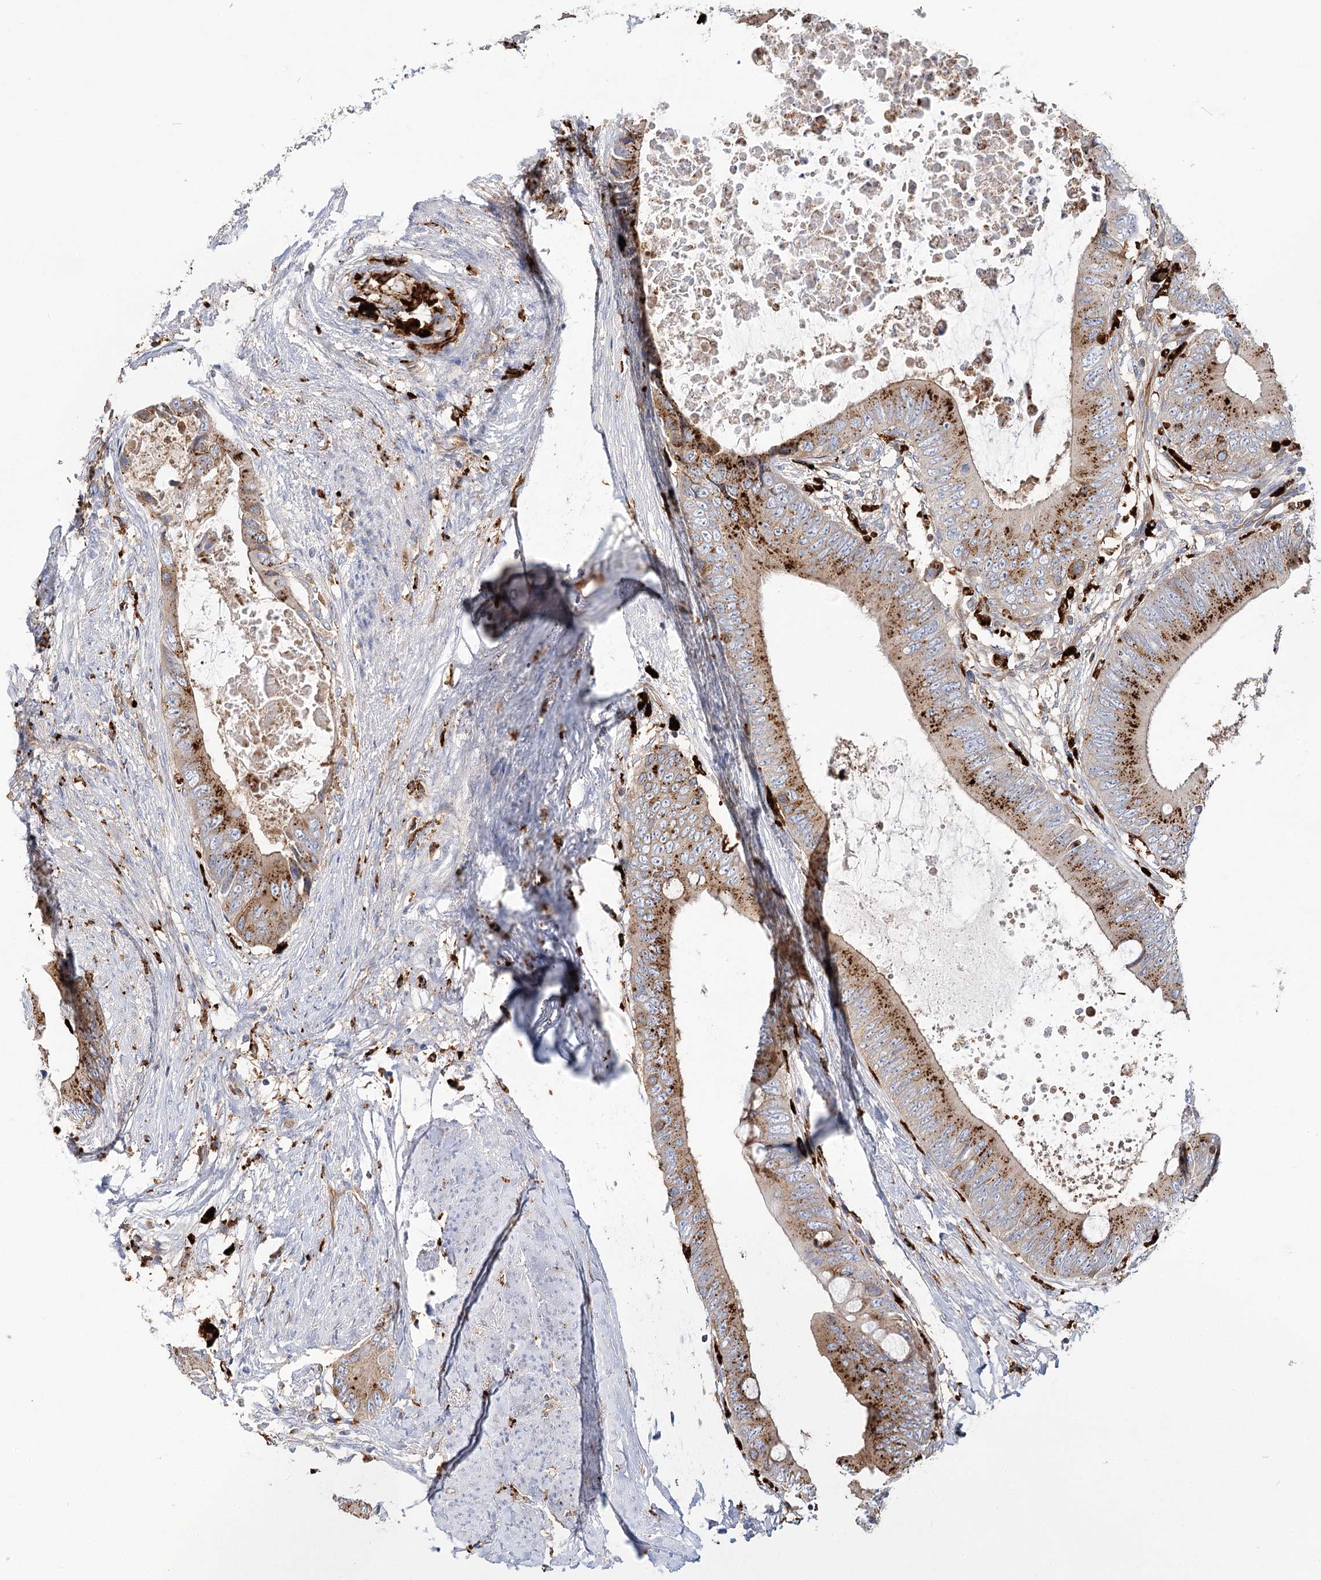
{"staining": {"intensity": "strong", "quantity": ">75%", "location": "cytoplasmic/membranous"}, "tissue": "colorectal cancer", "cell_type": "Tumor cells", "image_type": "cancer", "snomed": [{"axis": "morphology", "description": "Normal tissue, NOS"}, {"axis": "morphology", "description": "Adenocarcinoma, NOS"}, {"axis": "topography", "description": "Rectum"}, {"axis": "topography", "description": "Peripheral nerve tissue"}], "caption": "Immunohistochemistry of adenocarcinoma (colorectal) reveals high levels of strong cytoplasmic/membranous staining in approximately >75% of tumor cells.", "gene": "GUSB", "patient": {"sex": "female", "age": 77}}